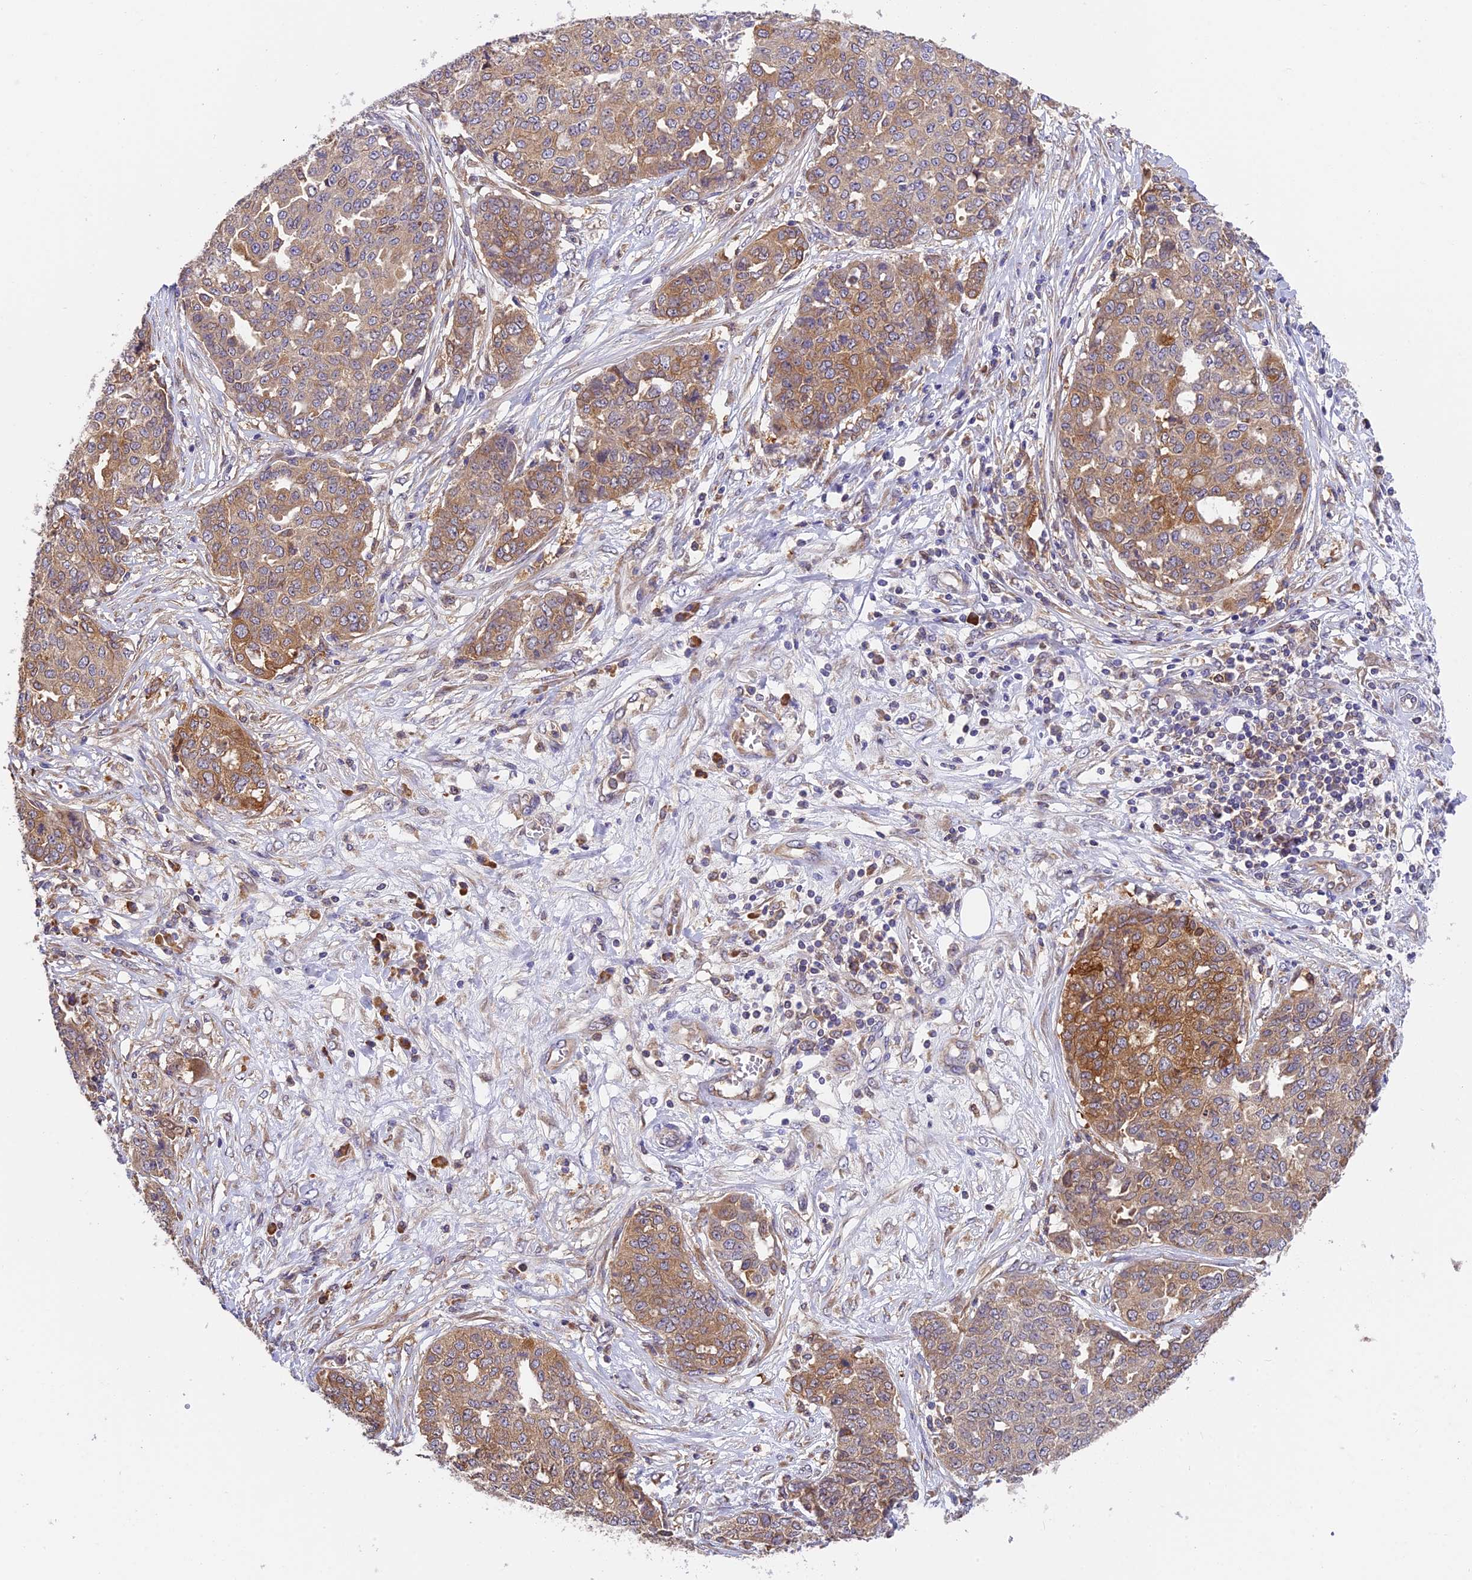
{"staining": {"intensity": "moderate", "quantity": ">75%", "location": "cytoplasmic/membranous"}, "tissue": "ovarian cancer", "cell_type": "Tumor cells", "image_type": "cancer", "snomed": [{"axis": "morphology", "description": "Cystadenocarcinoma, serous, NOS"}, {"axis": "topography", "description": "Soft tissue"}, {"axis": "topography", "description": "Ovary"}], "caption": "Immunohistochemical staining of human serous cystadenocarcinoma (ovarian) demonstrates medium levels of moderate cytoplasmic/membranous expression in approximately >75% of tumor cells.", "gene": "IPO5", "patient": {"sex": "female", "age": 57}}